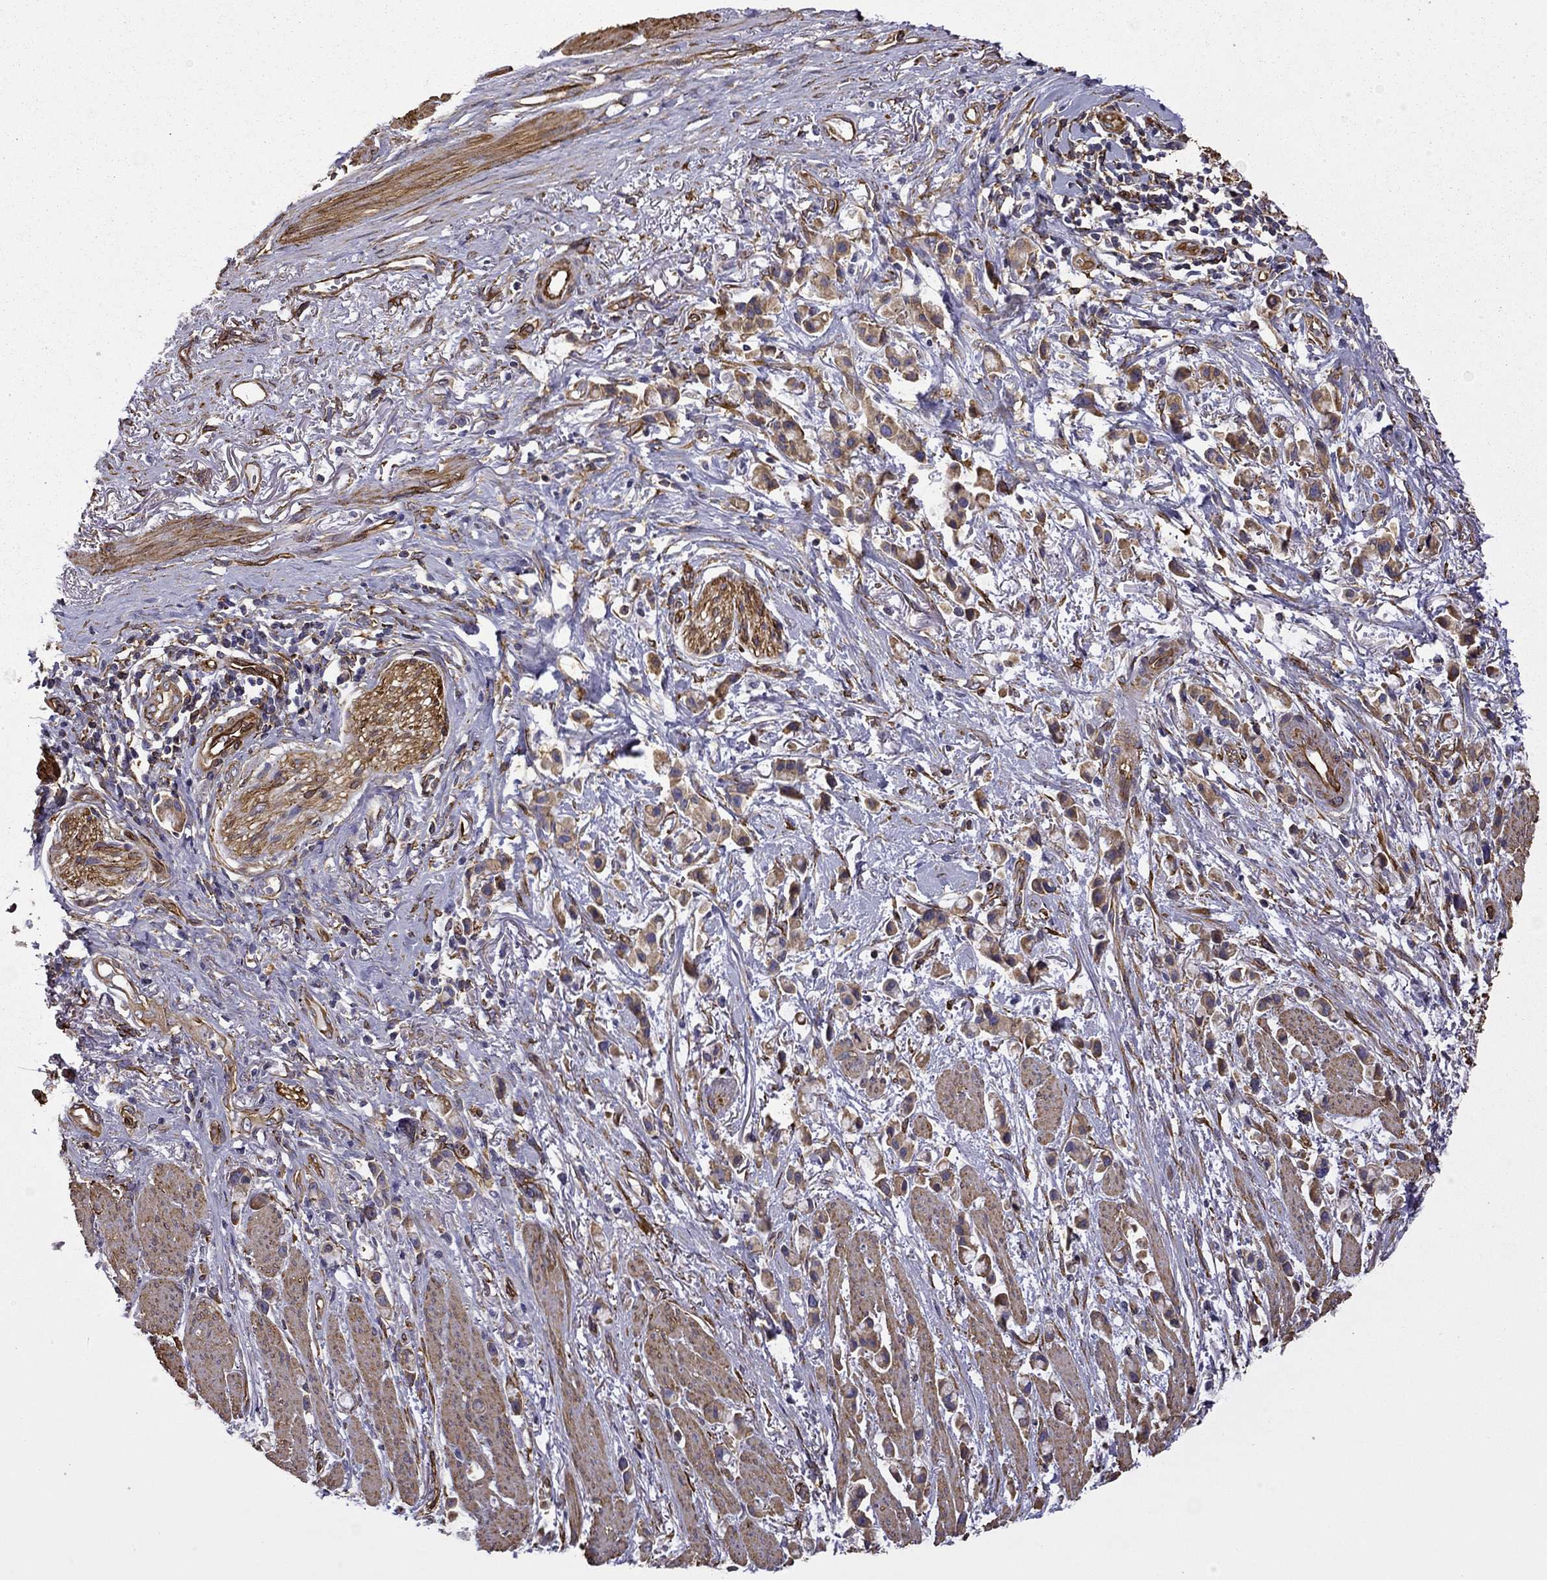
{"staining": {"intensity": "moderate", "quantity": ">75%", "location": "cytoplasmic/membranous"}, "tissue": "stomach cancer", "cell_type": "Tumor cells", "image_type": "cancer", "snomed": [{"axis": "morphology", "description": "Adenocarcinoma, NOS"}, {"axis": "topography", "description": "Stomach"}], "caption": "Immunohistochemical staining of stomach cancer (adenocarcinoma) displays medium levels of moderate cytoplasmic/membranous staining in approximately >75% of tumor cells. The staining was performed using DAB (3,3'-diaminobenzidine), with brown indicating positive protein expression. Nuclei are stained blue with hematoxylin.", "gene": "MAP4", "patient": {"sex": "female", "age": 81}}